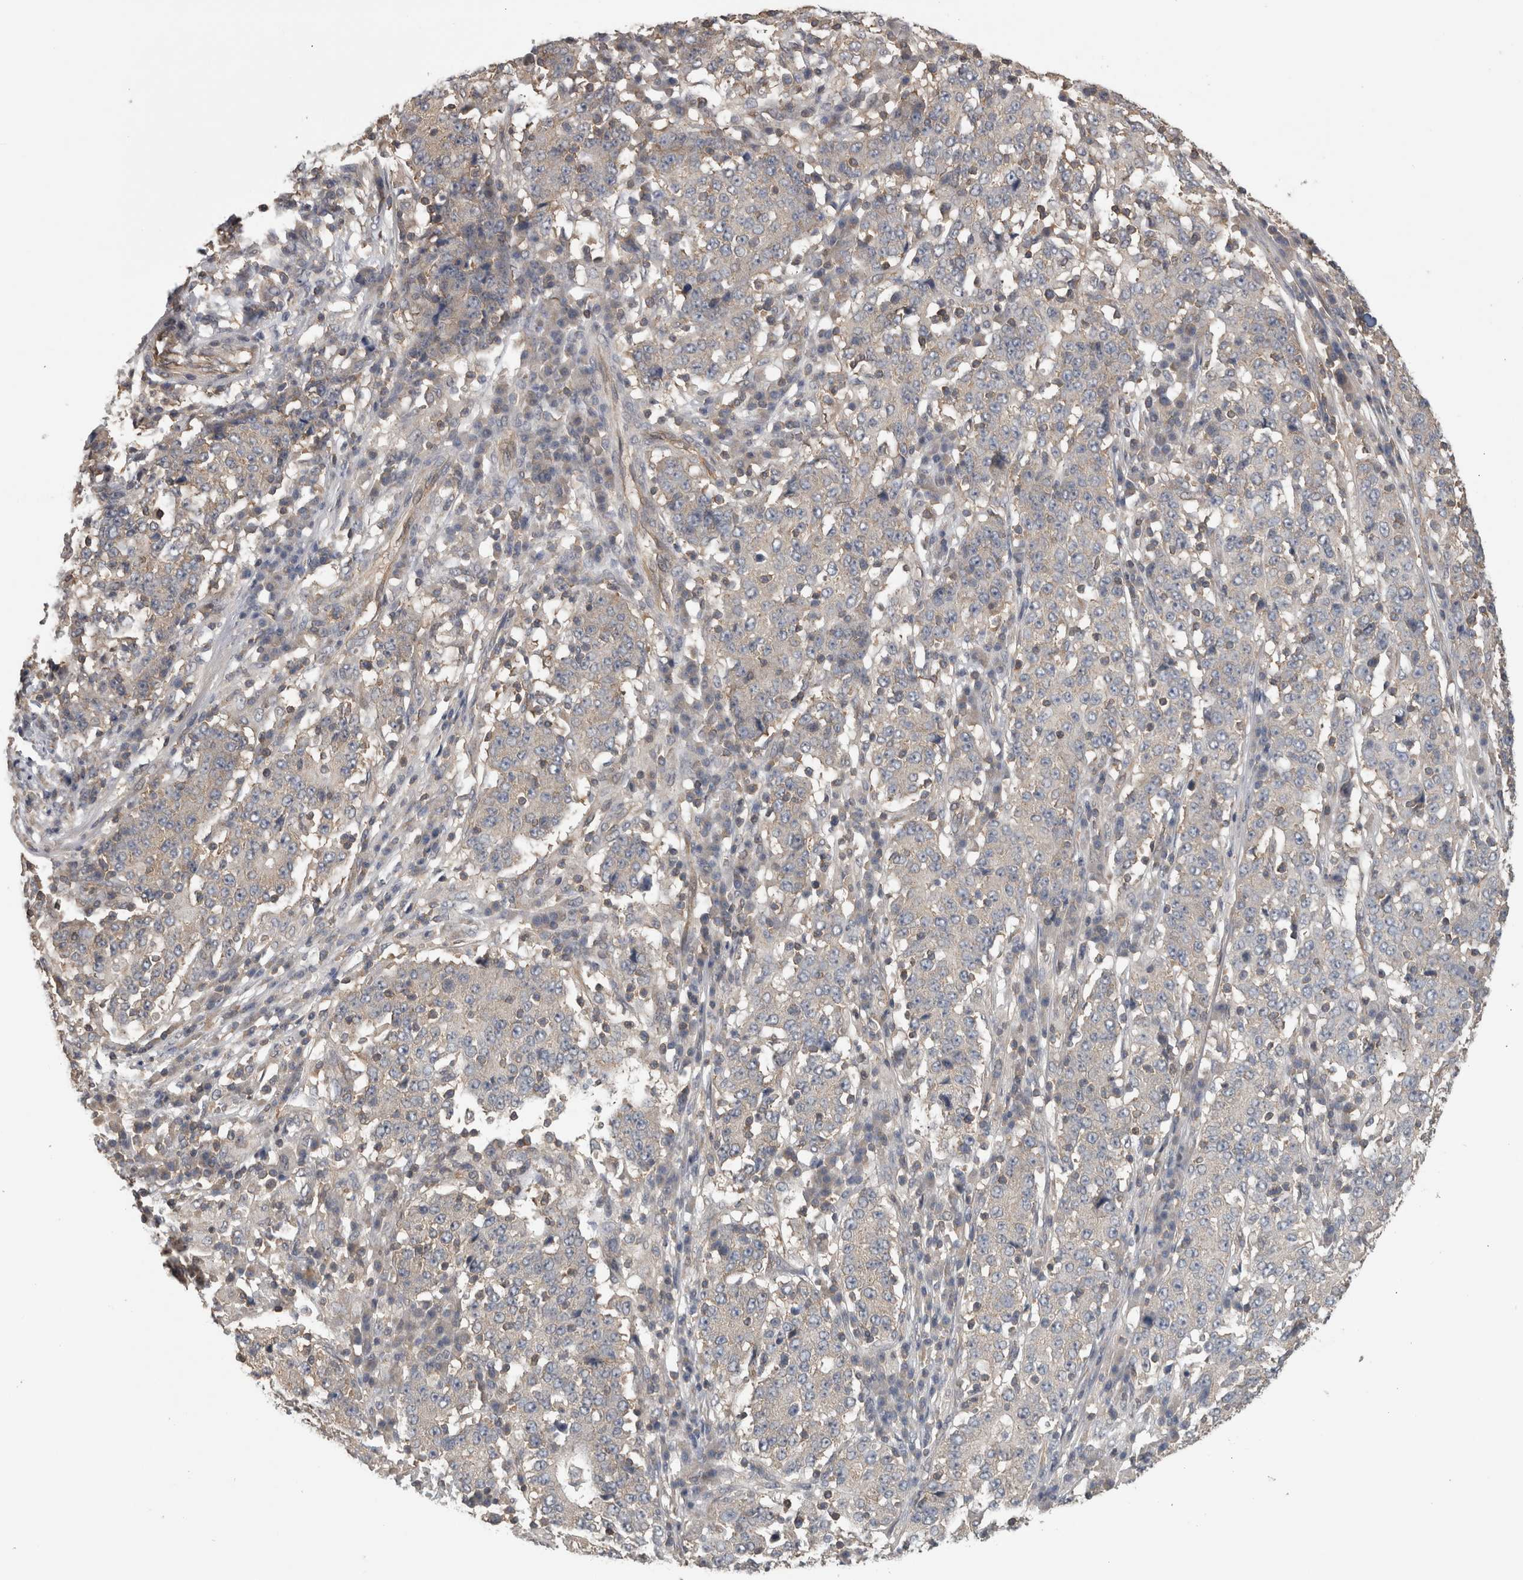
{"staining": {"intensity": "negative", "quantity": "none", "location": "none"}, "tissue": "stomach cancer", "cell_type": "Tumor cells", "image_type": "cancer", "snomed": [{"axis": "morphology", "description": "Adenocarcinoma, NOS"}, {"axis": "topography", "description": "Stomach"}], "caption": "Tumor cells are negative for protein expression in human adenocarcinoma (stomach).", "gene": "ATXN2", "patient": {"sex": "male", "age": 59}}